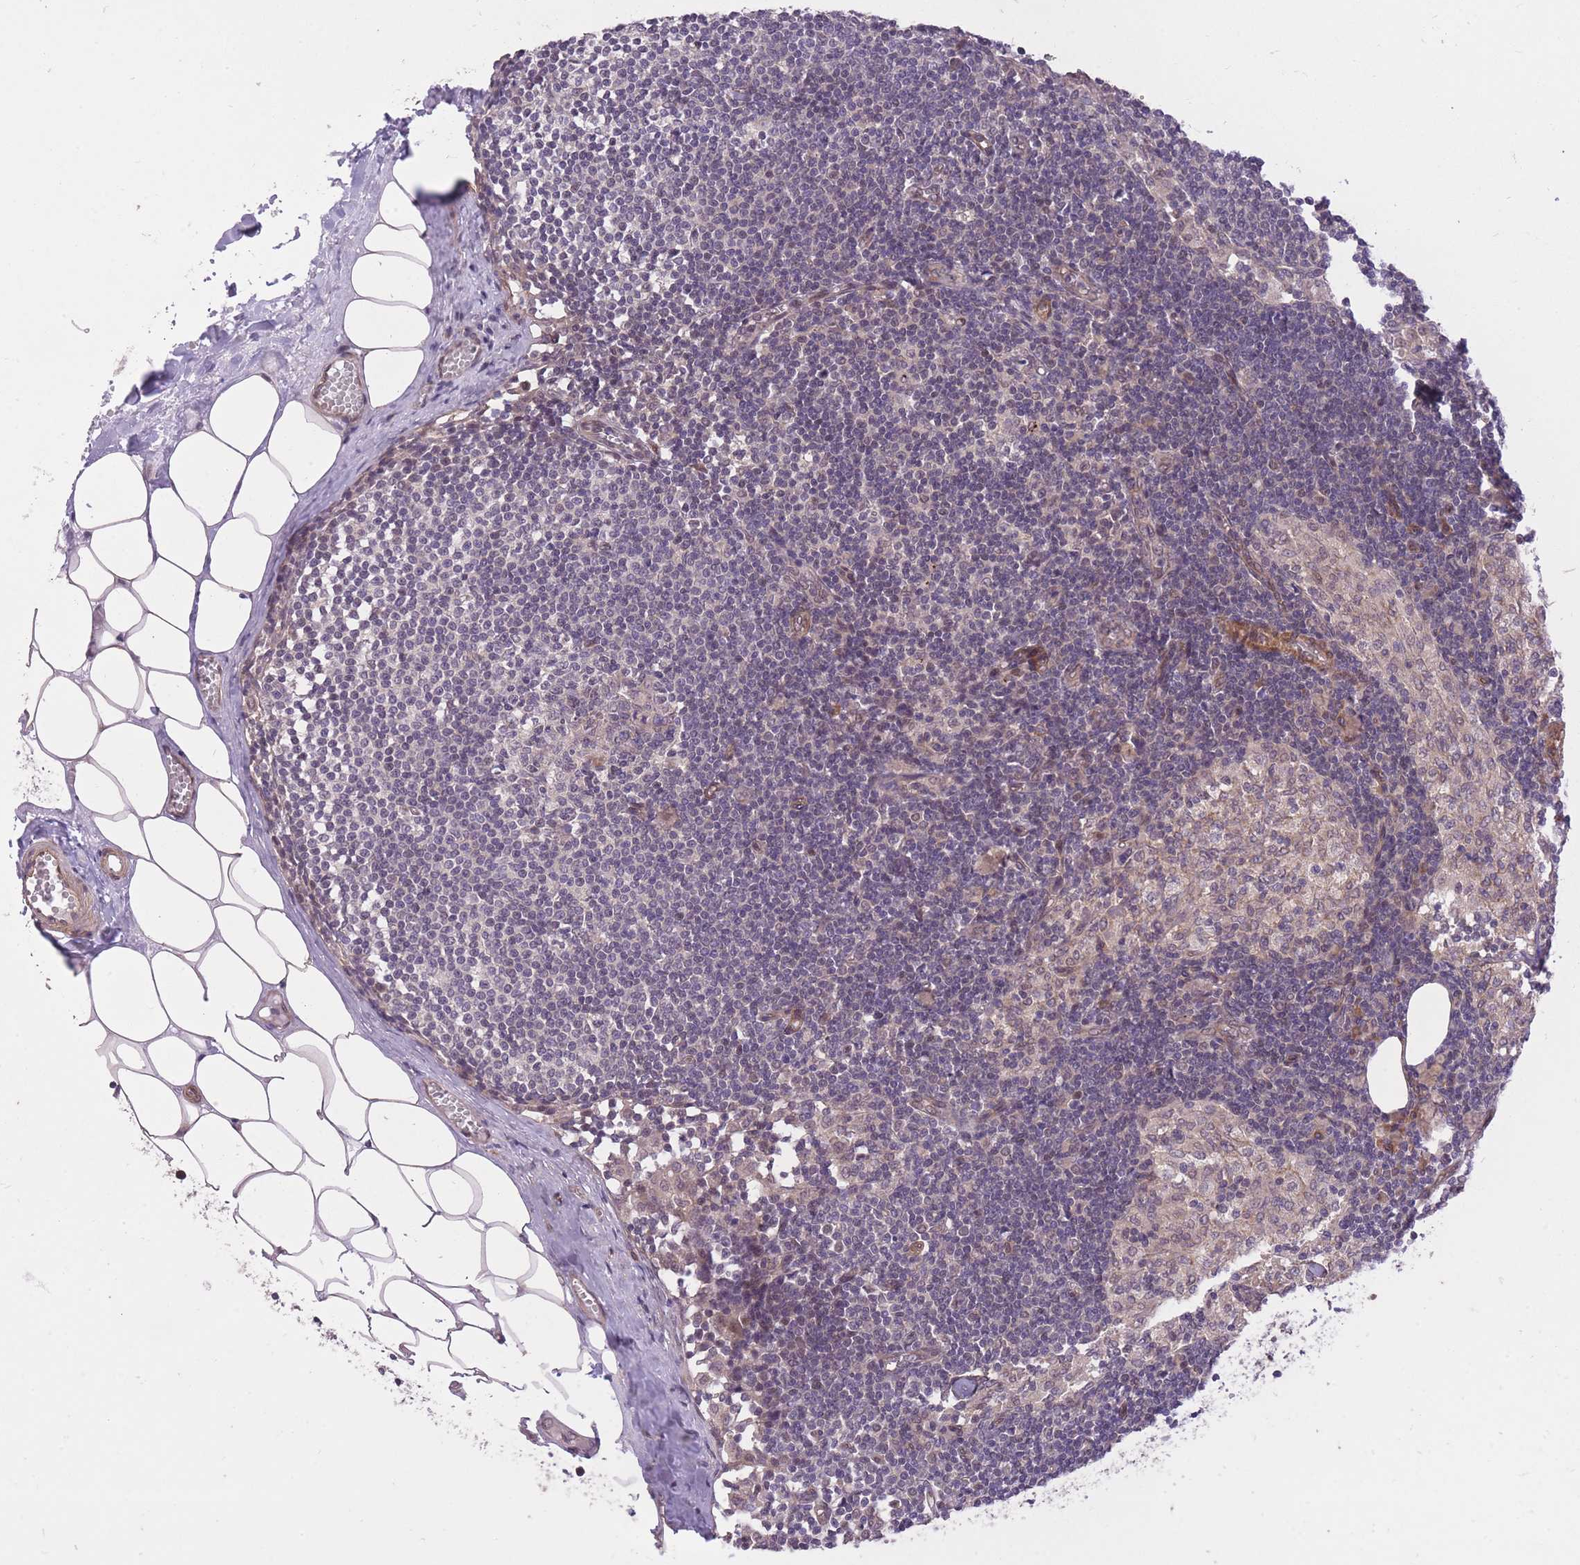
{"staining": {"intensity": "negative", "quantity": "none", "location": "none"}, "tissue": "lymph node", "cell_type": "Germinal center cells", "image_type": "normal", "snomed": [{"axis": "morphology", "description": "Normal tissue, NOS"}, {"axis": "topography", "description": "Lymph node"}], "caption": "Germinal center cells show no significant expression in unremarkable lymph node. The staining was performed using DAB (3,3'-diaminobenzidine) to visualize the protein expression in brown, while the nuclei were stained in blue with hematoxylin (Magnification: 20x).", "gene": "ELOA2", "patient": {"sex": "female", "age": 42}}